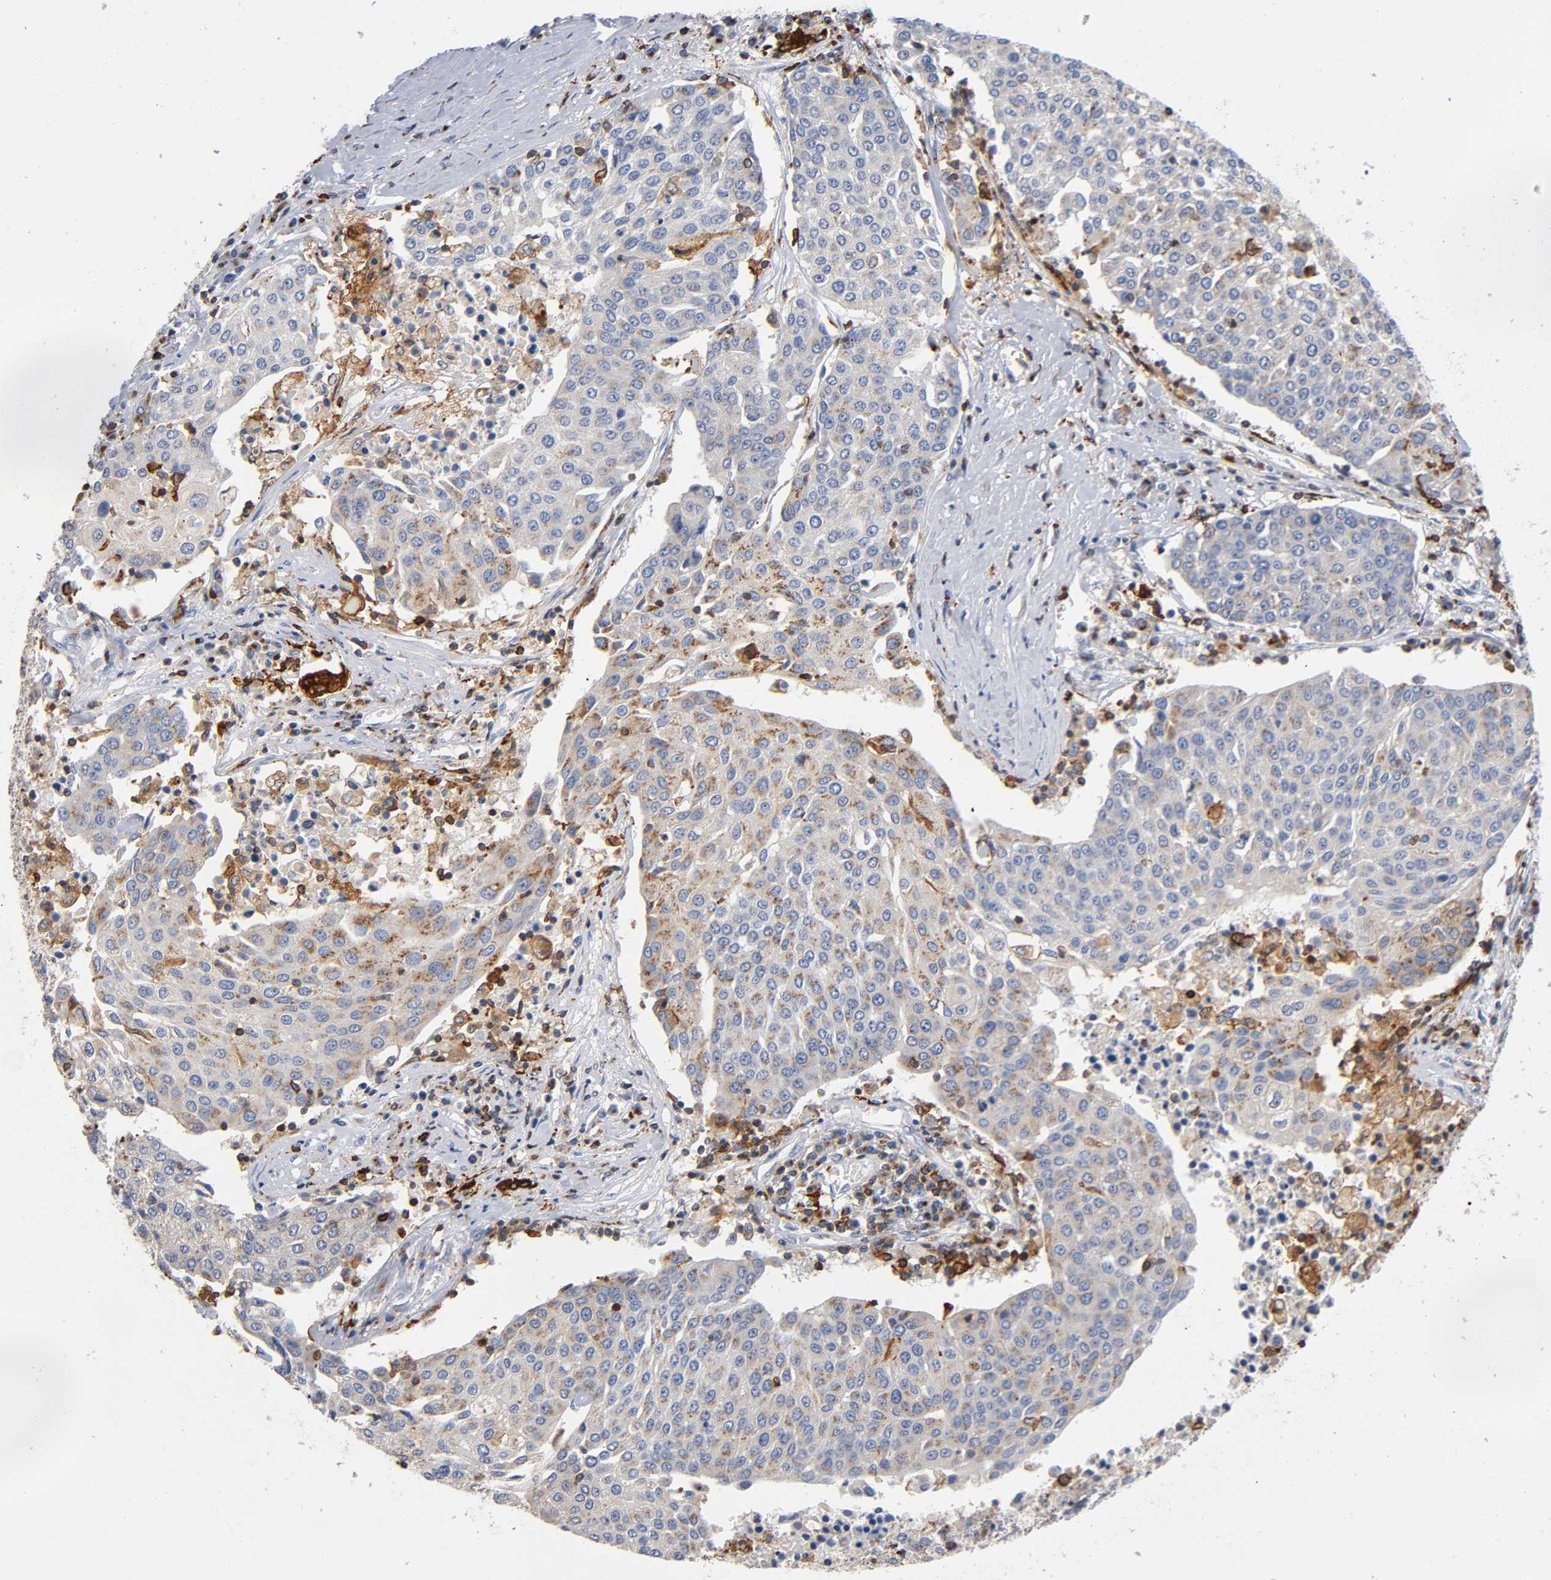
{"staining": {"intensity": "moderate", "quantity": "25%-75%", "location": "cytoplasmic/membranous"}, "tissue": "urothelial cancer", "cell_type": "Tumor cells", "image_type": "cancer", "snomed": [{"axis": "morphology", "description": "Urothelial carcinoma, High grade"}, {"axis": "topography", "description": "Urinary bladder"}], "caption": "Immunohistochemistry staining of urothelial cancer, which reveals medium levels of moderate cytoplasmic/membranous expression in approximately 25%-75% of tumor cells indicating moderate cytoplasmic/membranous protein positivity. The staining was performed using DAB (3,3'-diaminobenzidine) (brown) for protein detection and nuclei were counterstained in hematoxylin (blue).", "gene": "CAPN10", "patient": {"sex": "female", "age": 85}}